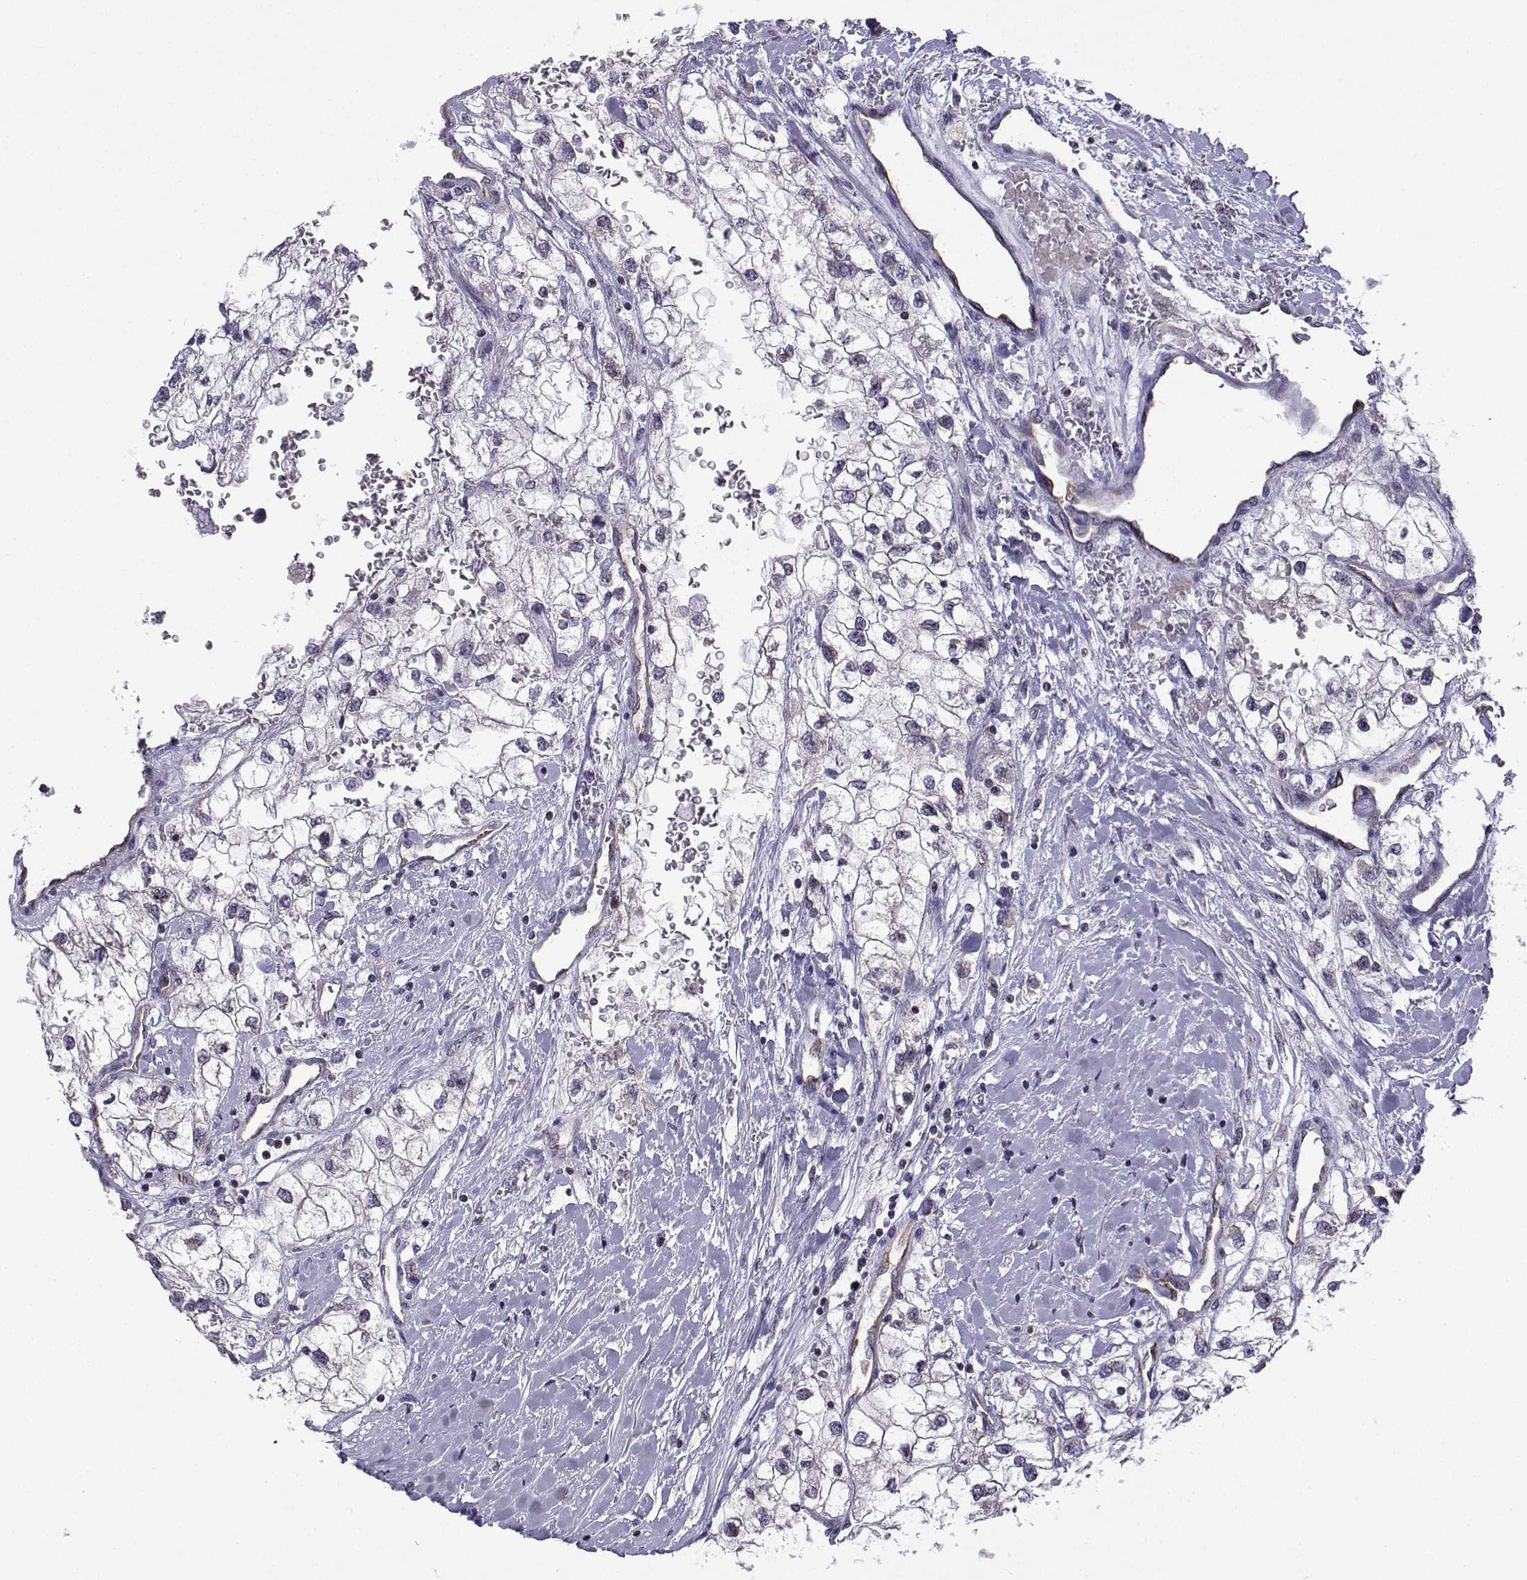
{"staining": {"intensity": "negative", "quantity": "none", "location": "none"}, "tissue": "renal cancer", "cell_type": "Tumor cells", "image_type": "cancer", "snomed": [{"axis": "morphology", "description": "Adenocarcinoma, NOS"}, {"axis": "topography", "description": "Kidney"}], "caption": "Protein analysis of renal cancer shows no significant expression in tumor cells. (DAB IHC visualized using brightfield microscopy, high magnification).", "gene": "INCENP", "patient": {"sex": "male", "age": 59}}